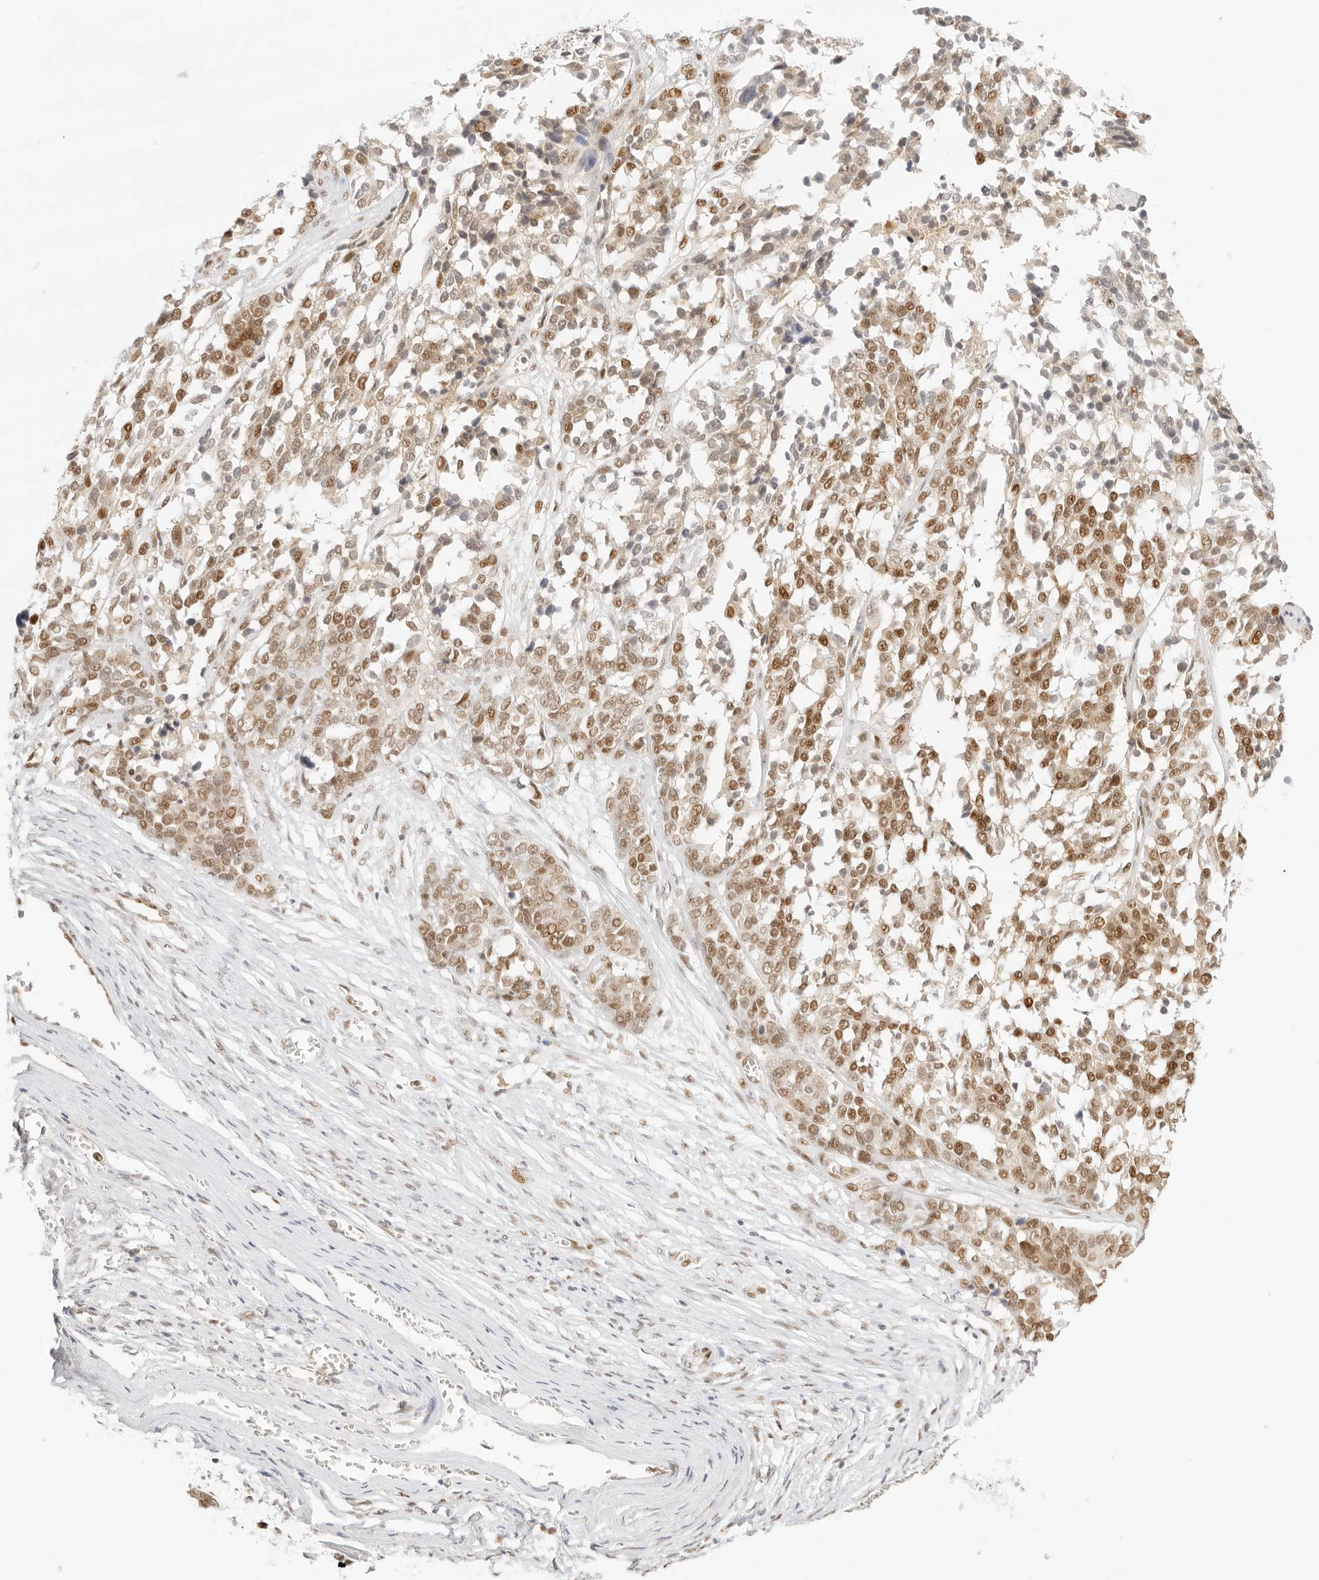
{"staining": {"intensity": "moderate", "quantity": ">75%", "location": "nuclear"}, "tissue": "ovarian cancer", "cell_type": "Tumor cells", "image_type": "cancer", "snomed": [{"axis": "morphology", "description": "Cystadenocarcinoma, serous, NOS"}, {"axis": "topography", "description": "Ovary"}], "caption": "Ovarian cancer (serous cystadenocarcinoma) stained with IHC demonstrates moderate nuclear positivity in approximately >75% of tumor cells. (brown staining indicates protein expression, while blue staining denotes nuclei).", "gene": "ITGA6", "patient": {"sex": "female", "age": 44}}